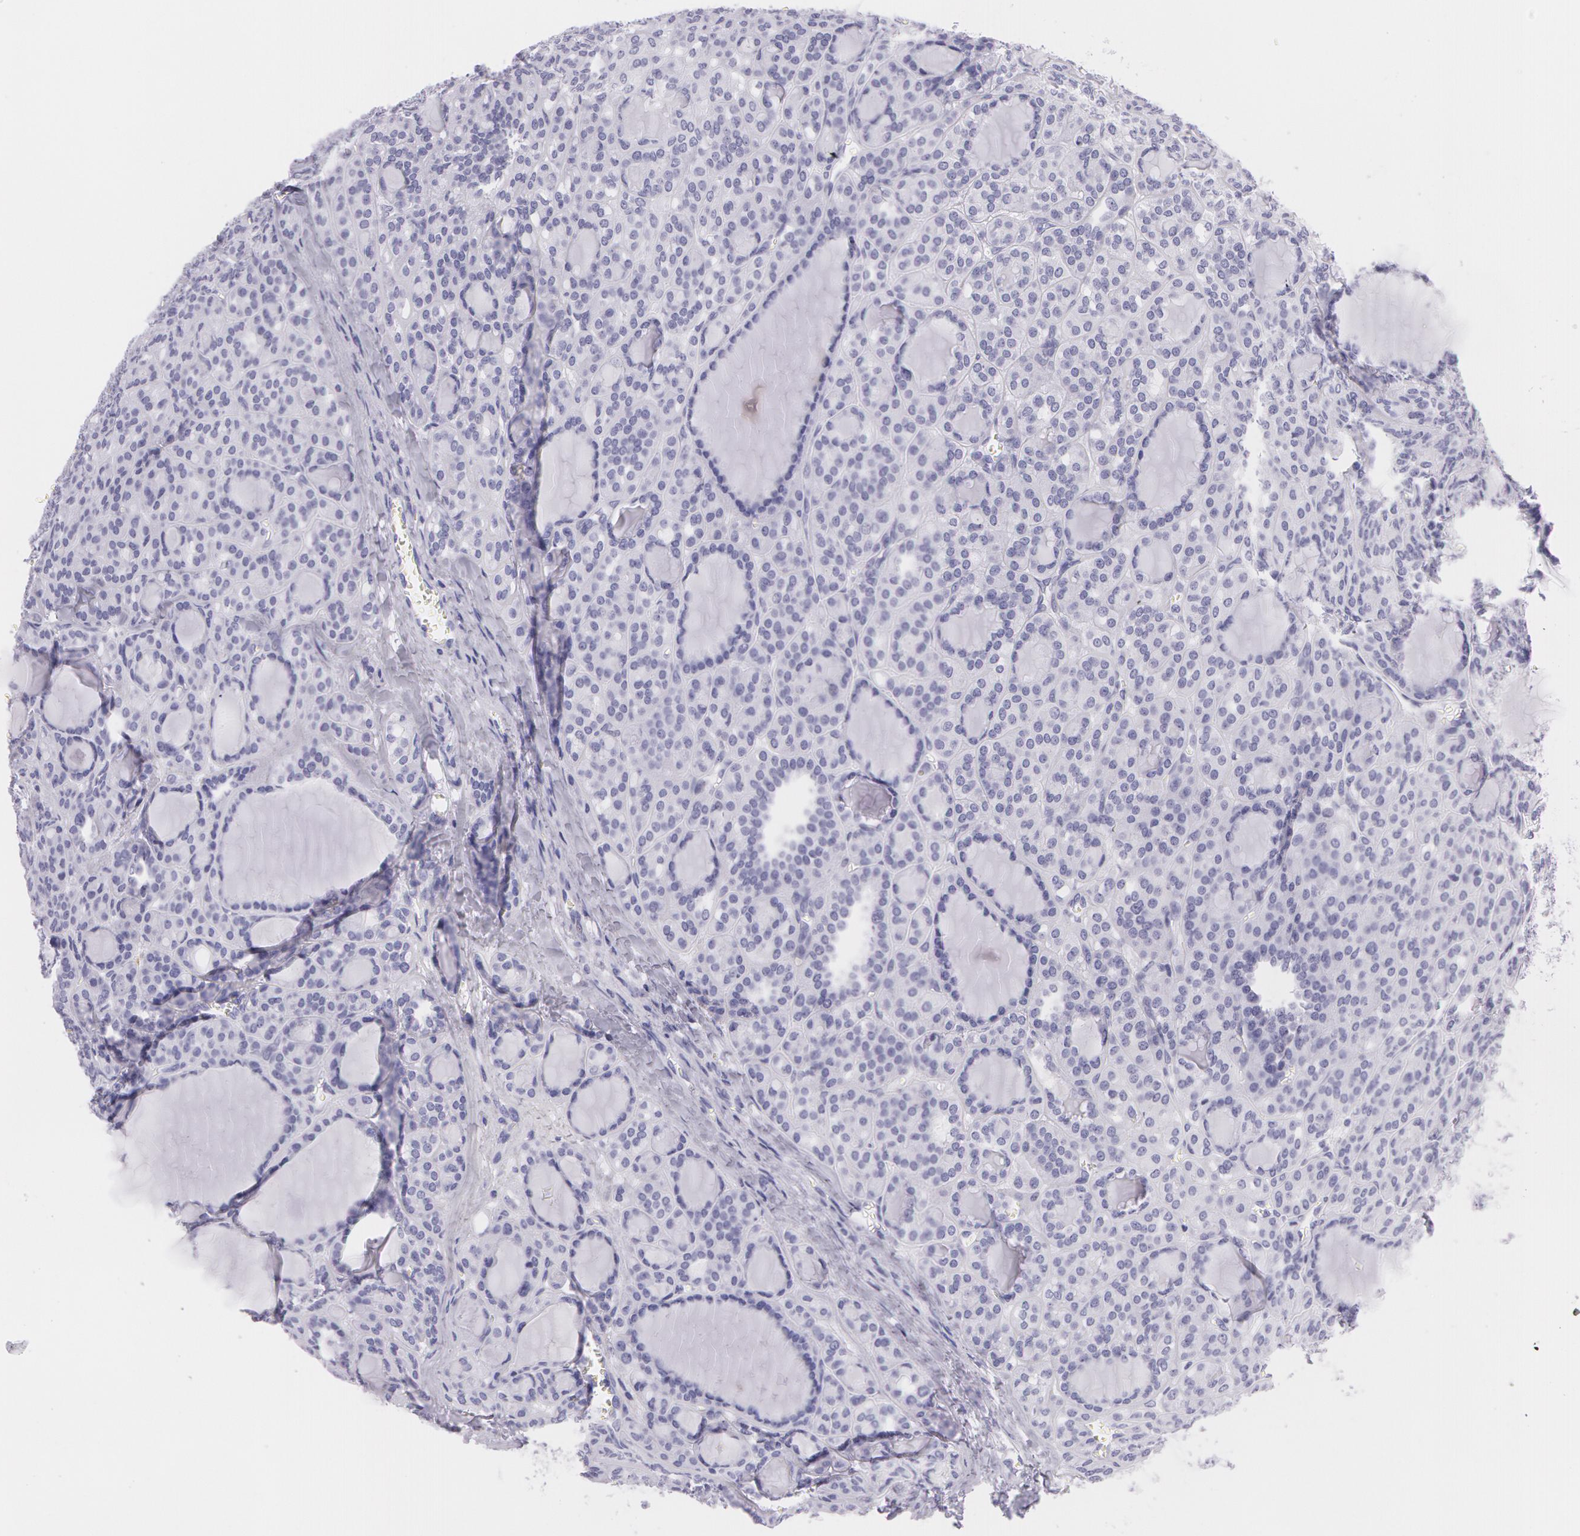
{"staining": {"intensity": "negative", "quantity": "none", "location": "none"}, "tissue": "thyroid cancer", "cell_type": "Tumor cells", "image_type": "cancer", "snomed": [{"axis": "morphology", "description": "Follicular adenoma carcinoma, NOS"}, {"axis": "topography", "description": "Thyroid gland"}], "caption": "Thyroid cancer (follicular adenoma carcinoma) stained for a protein using immunohistochemistry displays no positivity tumor cells.", "gene": "SNCG", "patient": {"sex": "female", "age": 71}}